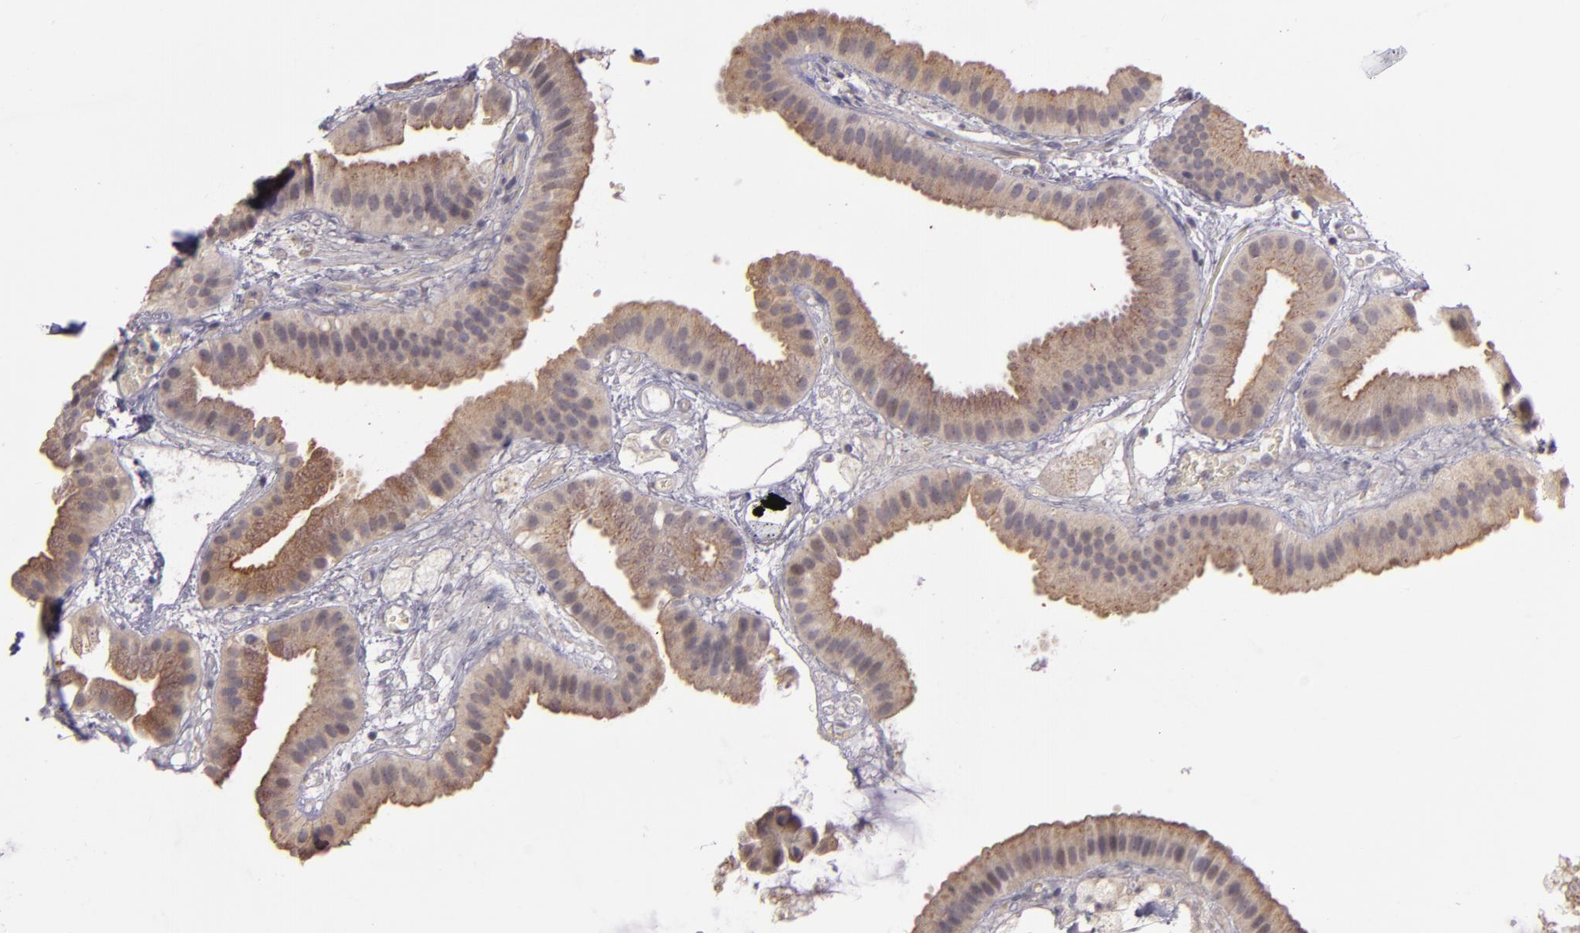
{"staining": {"intensity": "moderate", "quantity": "25%-75%", "location": "cytoplasmic/membranous"}, "tissue": "gallbladder", "cell_type": "Glandular cells", "image_type": "normal", "snomed": [{"axis": "morphology", "description": "Normal tissue, NOS"}, {"axis": "topography", "description": "Gallbladder"}], "caption": "Protein staining of benign gallbladder displays moderate cytoplasmic/membranous positivity in approximately 25%-75% of glandular cells.", "gene": "SYTL4", "patient": {"sex": "female", "age": 63}}